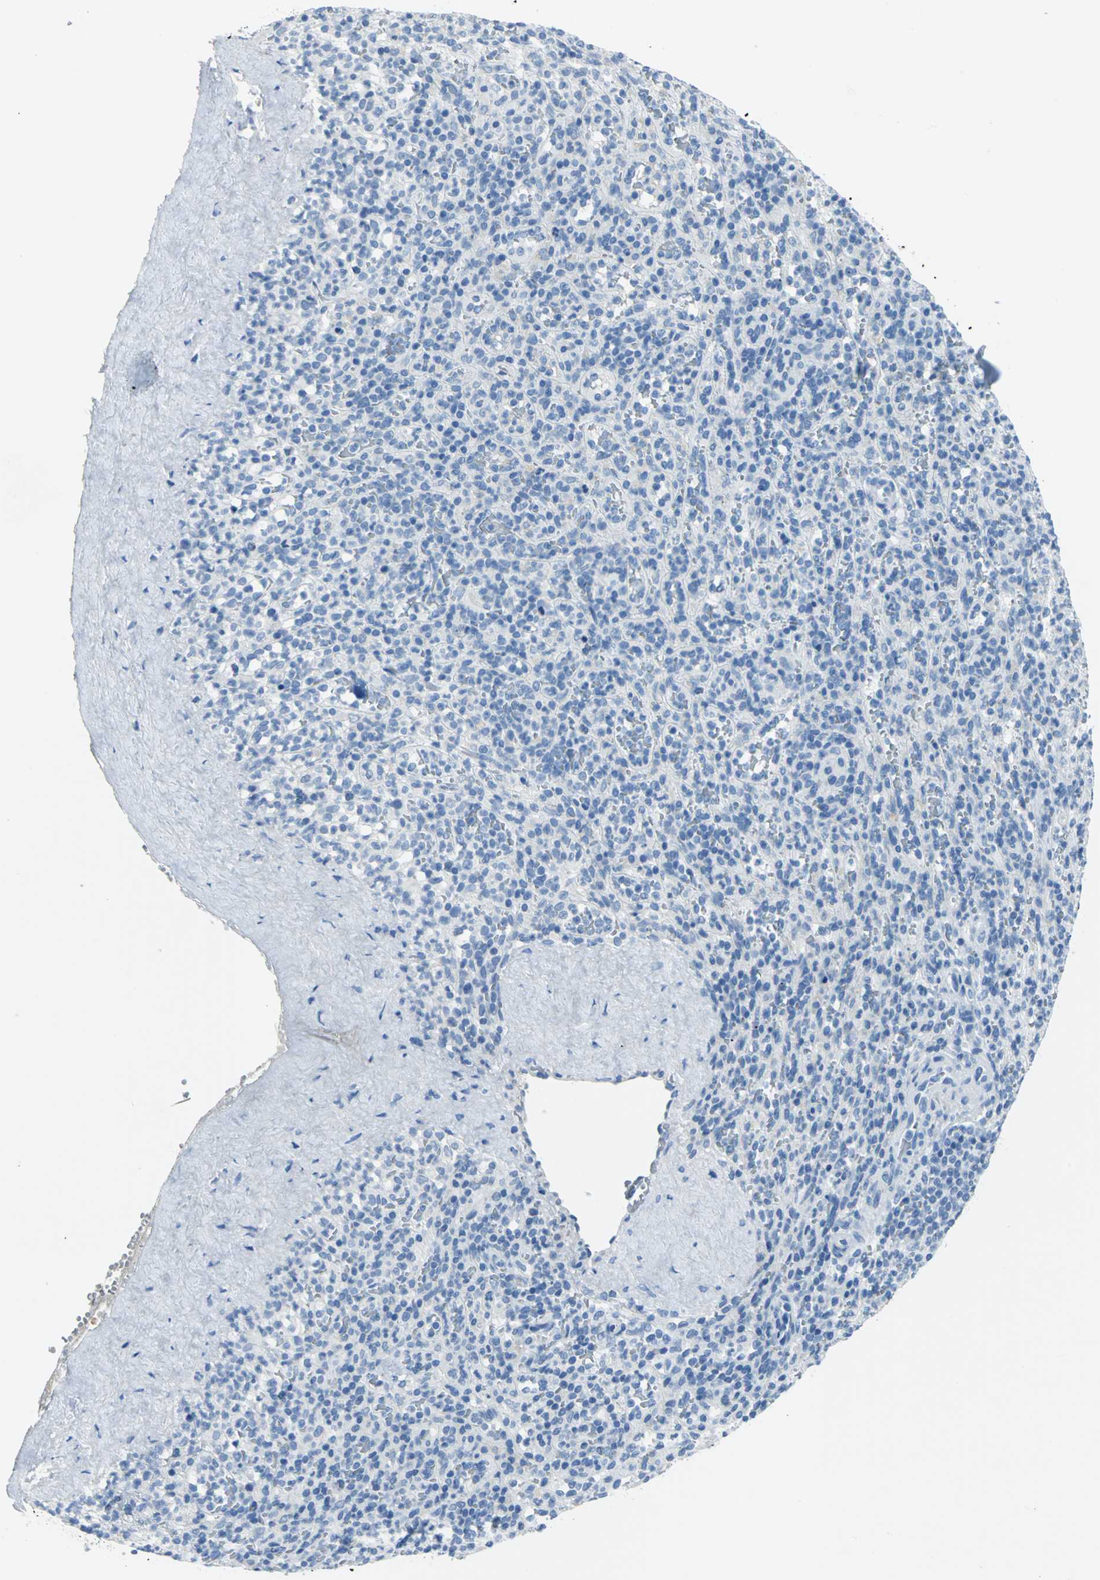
{"staining": {"intensity": "negative", "quantity": "none", "location": "none"}, "tissue": "spleen", "cell_type": "Cells in red pulp", "image_type": "normal", "snomed": [{"axis": "morphology", "description": "Normal tissue, NOS"}, {"axis": "topography", "description": "Spleen"}], "caption": "Spleen stained for a protein using immunohistochemistry (IHC) displays no staining cells in red pulp.", "gene": "PKLR", "patient": {"sex": "male", "age": 36}}